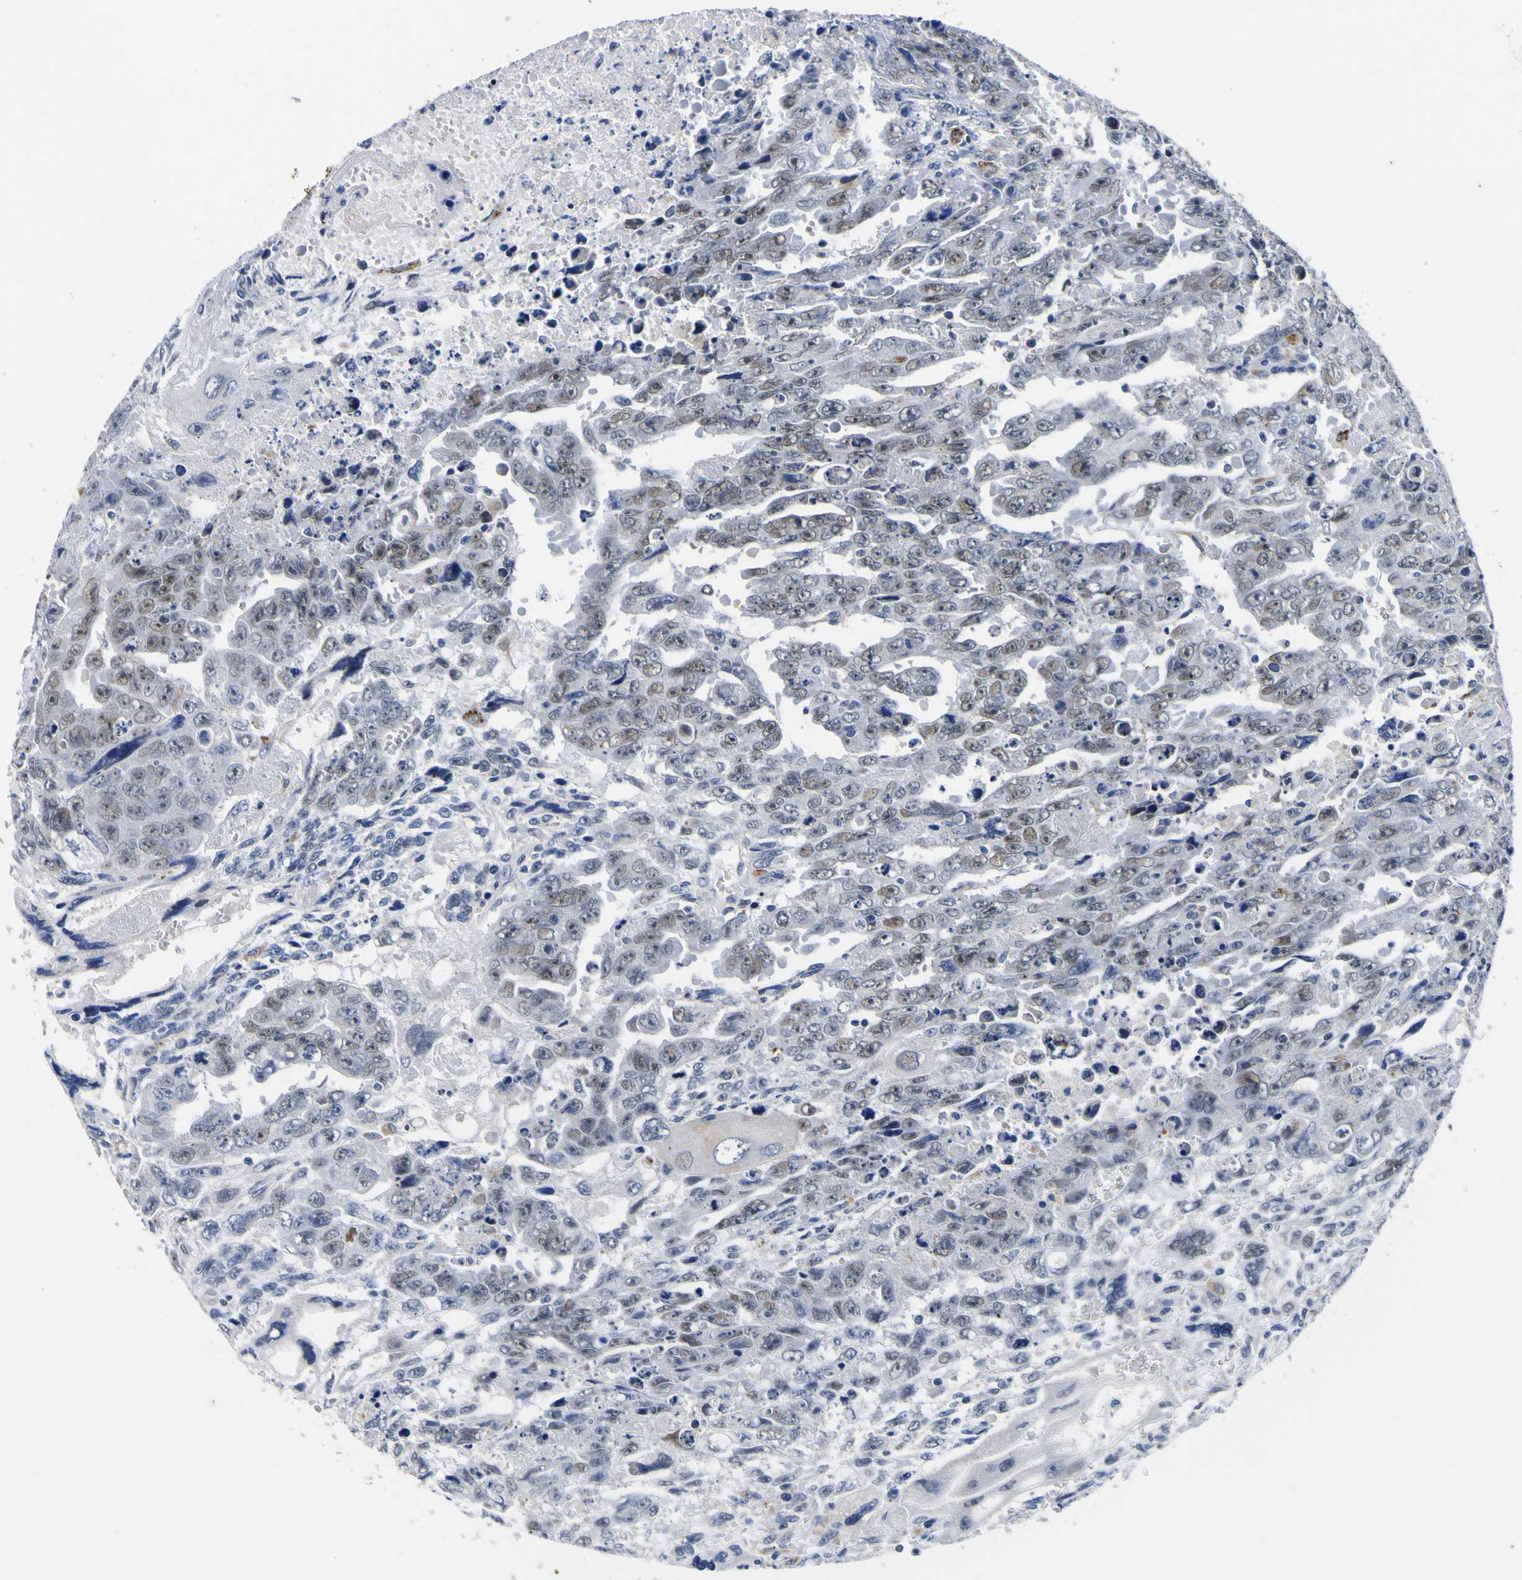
{"staining": {"intensity": "weak", "quantity": "25%-75%", "location": "nuclear"}, "tissue": "testis cancer", "cell_type": "Tumor cells", "image_type": "cancer", "snomed": [{"axis": "morphology", "description": "Carcinoma, Embryonal, NOS"}, {"axis": "topography", "description": "Testis"}], "caption": "Protein expression analysis of human testis cancer reveals weak nuclear staining in about 25%-75% of tumor cells.", "gene": "IGFLR1", "patient": {"sex": "male", "age": 28}}